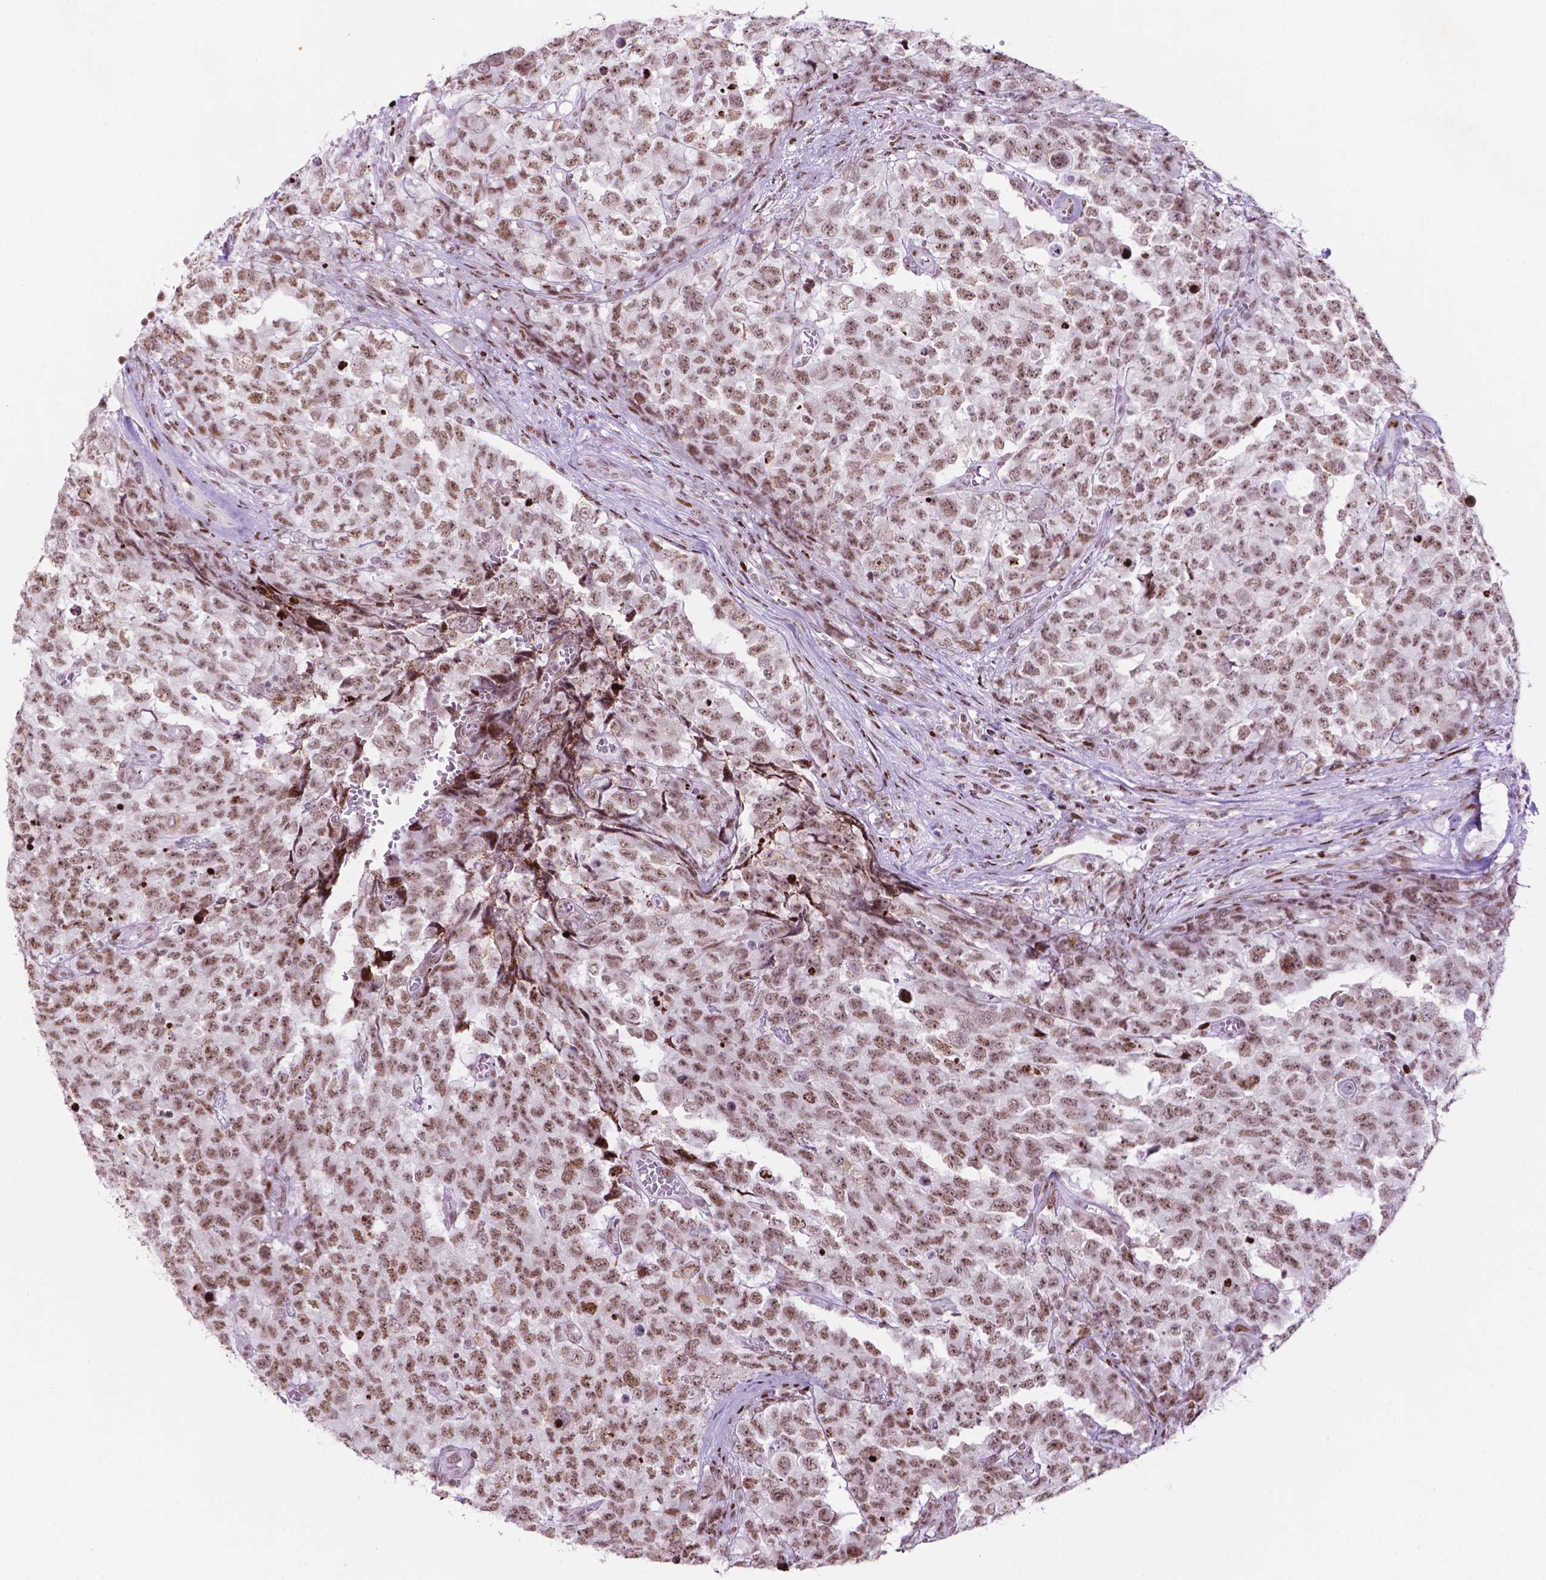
{"staining": {"intensity": "moderate", "quantity": ">75%", "location": "nuclear"}, "tissue": "testis cancer", "cell_type": "Tumor cells", "image_type": "cancer", "snomed": [{"axis": "morphology", "description": "Carcinoma, Embryonal, NOS"}, {"axis": "topography", "description": "Testis"}], "caption": "The histopathology image displays staining of testis cancer (embryonal carcinoma), revealing moderate nuclear protein expression (brown color) within tumor cells. (Brightfield microscopy of DAB IHC at high magnification).", "gene": "TMEM250", "patient": {"sex": "male", "age": 23}}